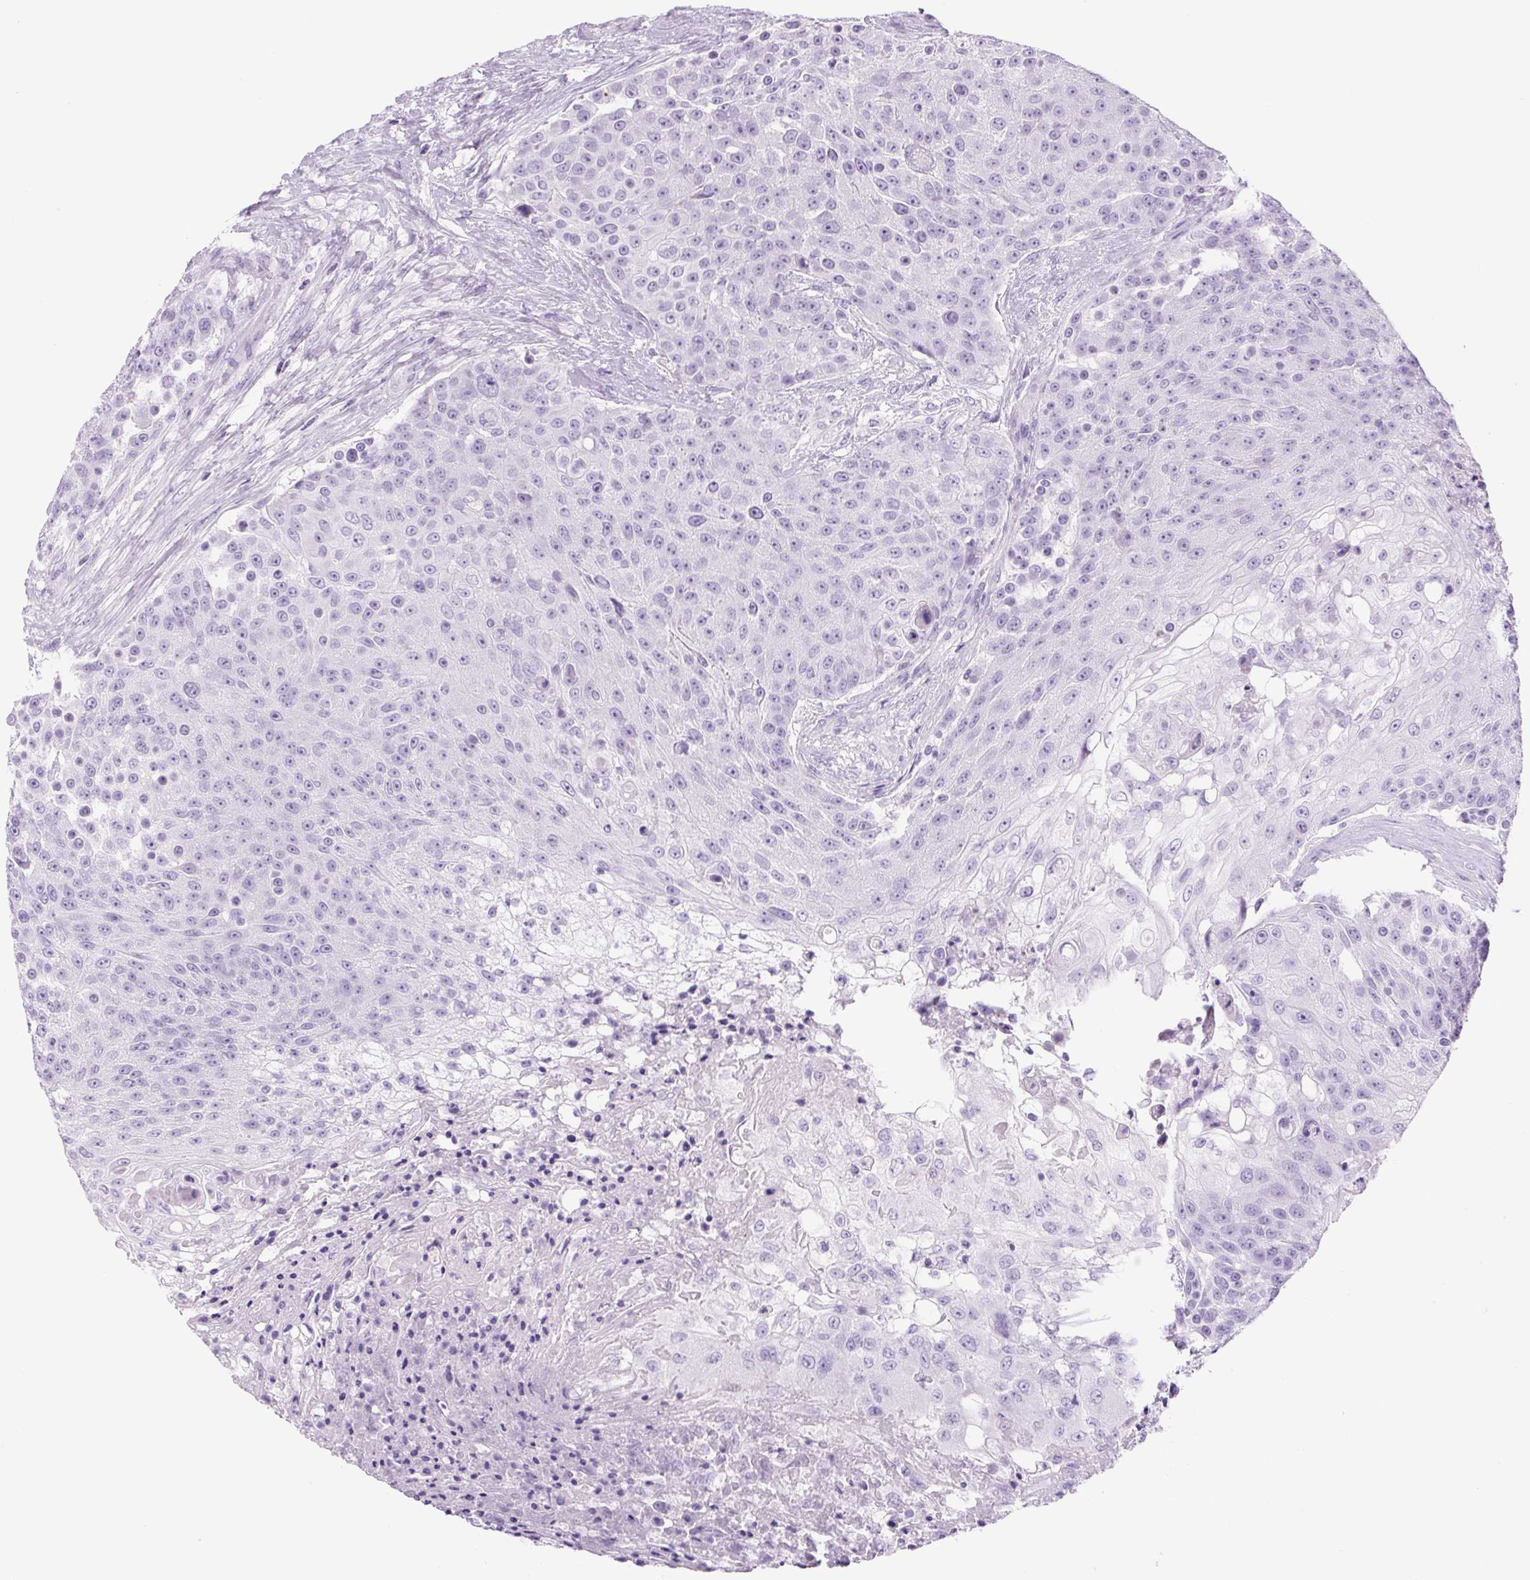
{"staining": {"intensity": "negative", "quantity": "none", "location": "none"}, "tissue": "urothelial cancer", "cell_type": "Tumor cells", "image_type": "cancer", "snomed": [{"axis": "morphology", "description": "Urothelial carcinoma, High grade"}, {"axis": "topography", "description": "Urinary bladder"}], "caption": "This is an immunohistochemistry image of urothelial carcinoma (high-grade). There is no positivity in tumor cells.", "gene": "PRRT1", "patient": {"sex": "female", "age": 63}}